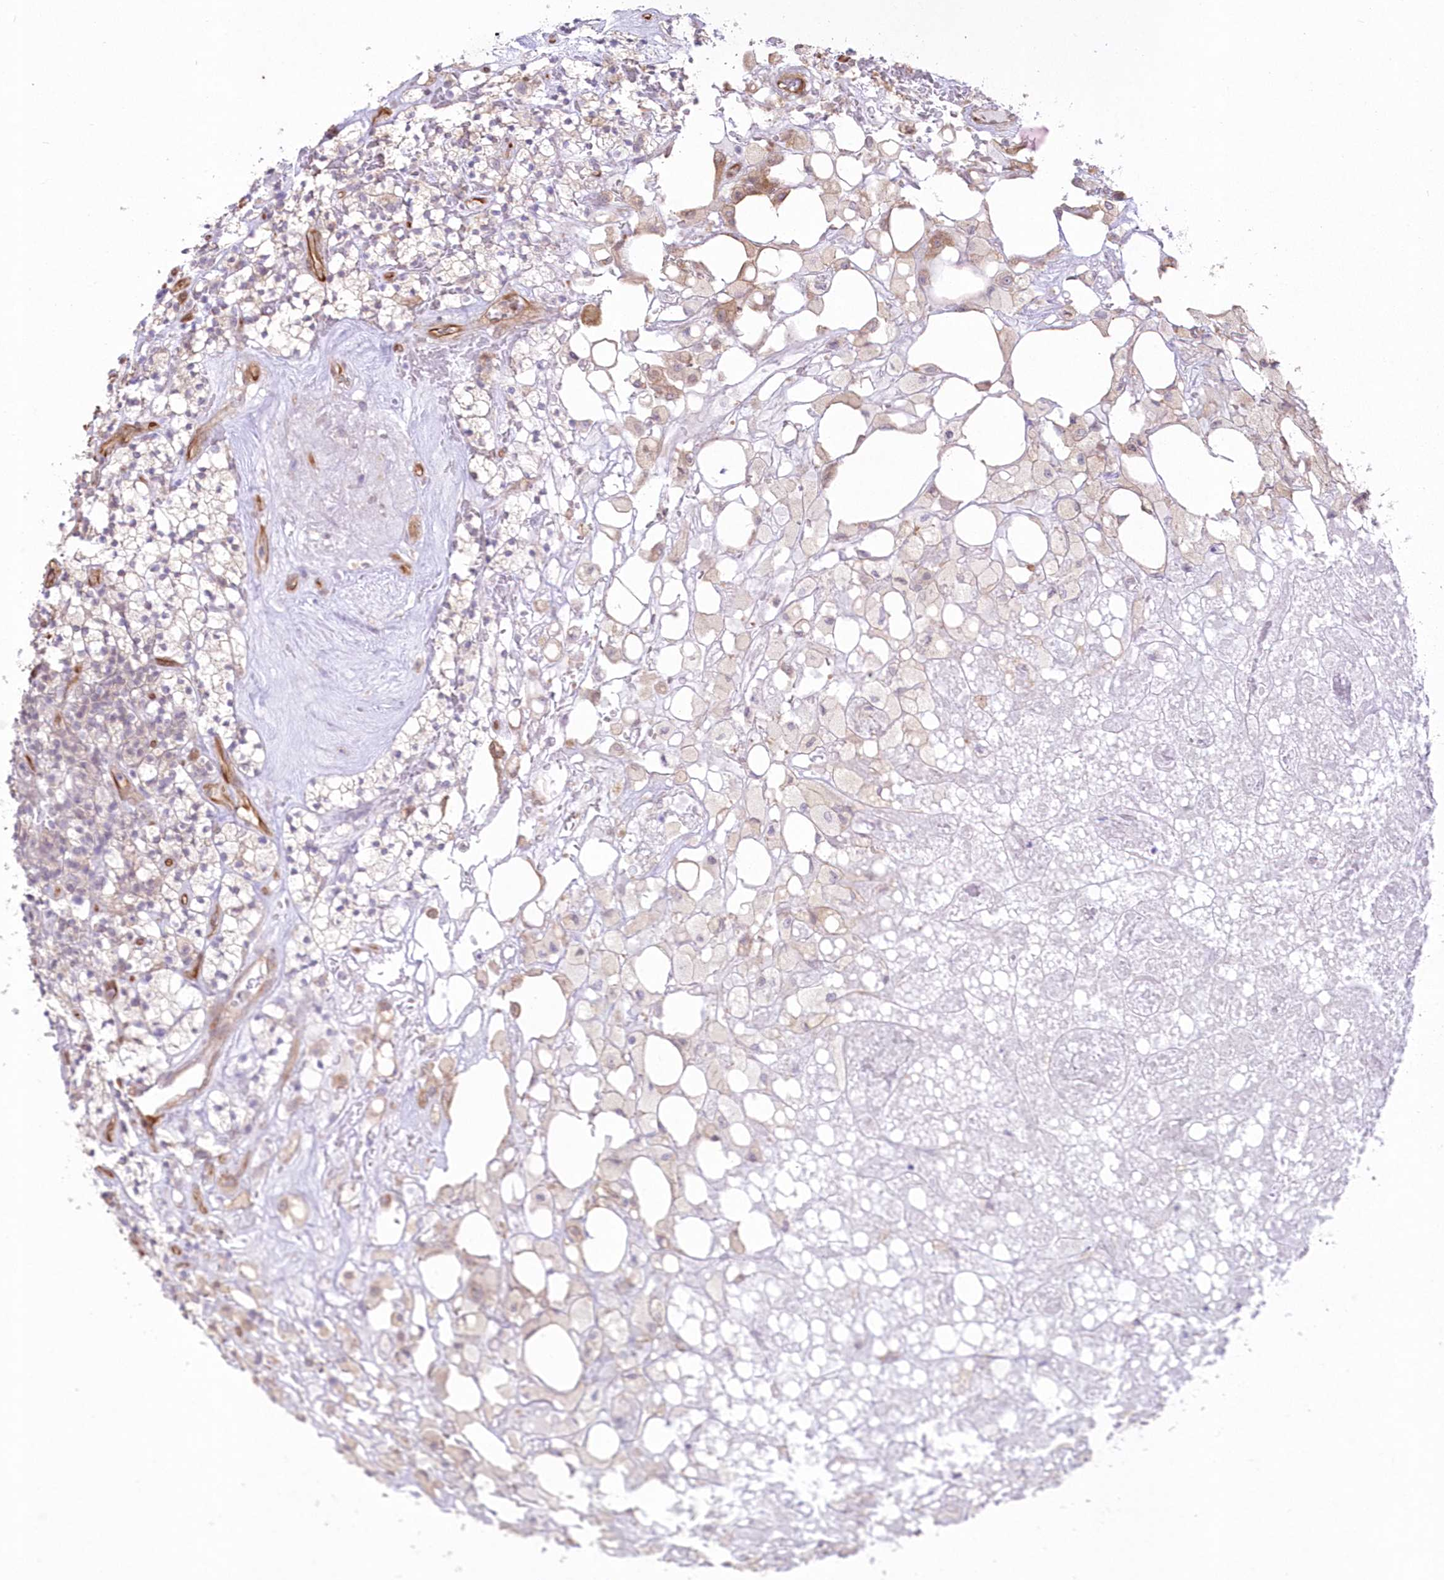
{"staining": {"intensity": "weak", "quantity": "<25%", "location": "cytoplasmic/membranous"}, "tissue": "renal cancer", "cell_type": "Tumor cells", "image_type": "cancer", "snomed": [{"axis": "morphology", "description": "Adenocarcinoma, NOS"}, {"axis": "topography", "description": "Kidney"}], "caption": "This image is of adenocarcinoma (renal) stained with immunohistochemistry to label a protein in brown with the nuclei are counter-stained blue. There is no staining in tumor cells. (Stains: DAB (3,3'-diaminobenzidine) immunohistochemistry (IHC) with hematoxylin counter stain, Microscopy: brightfield microscopy at high magnification).", "gene": "SH3PXD2B", "patient": {"sex": "male", "age": 77}}